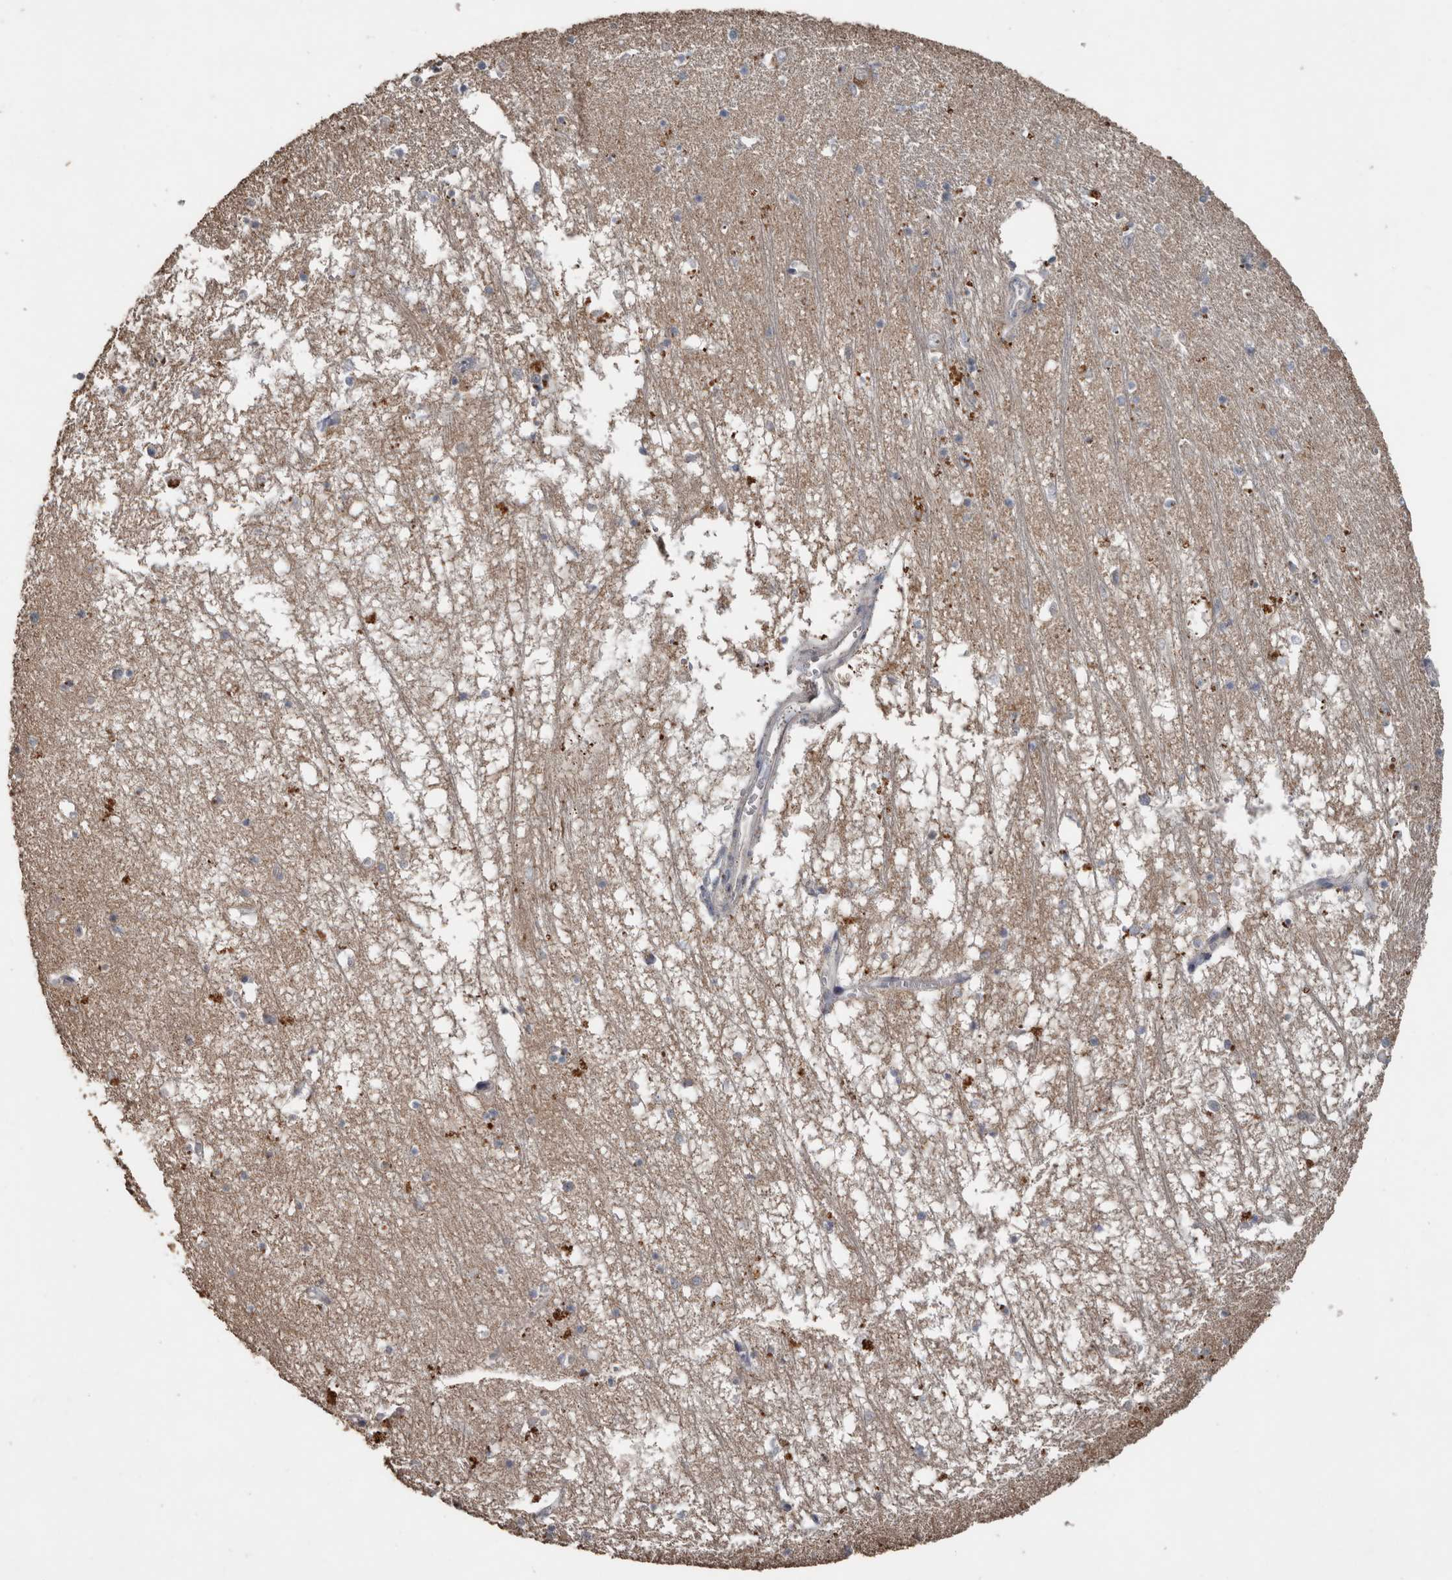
{"staining": {"intensity": "weak", "quantity": "<25%", "location": "cytoplasmic/membranous"}, "tissue": "hippocampus", "cell_type": "Glial cells", "image_type": "normal", "snomed": [{"axis": "morphology", "description": "Normal tissue, NOS"}, {"axis": "topography", "description": "Hippocampus"}], "caption": "Immunohistochemistry (IHC) micrograph of normal hippocampus: human hippocampus stained with DAB (3,3'-diaminobenzidine) shows no significant protein expression in glial cells.", "gene": "HYAL4", "patient": {"sex": "male", "age": 70}}